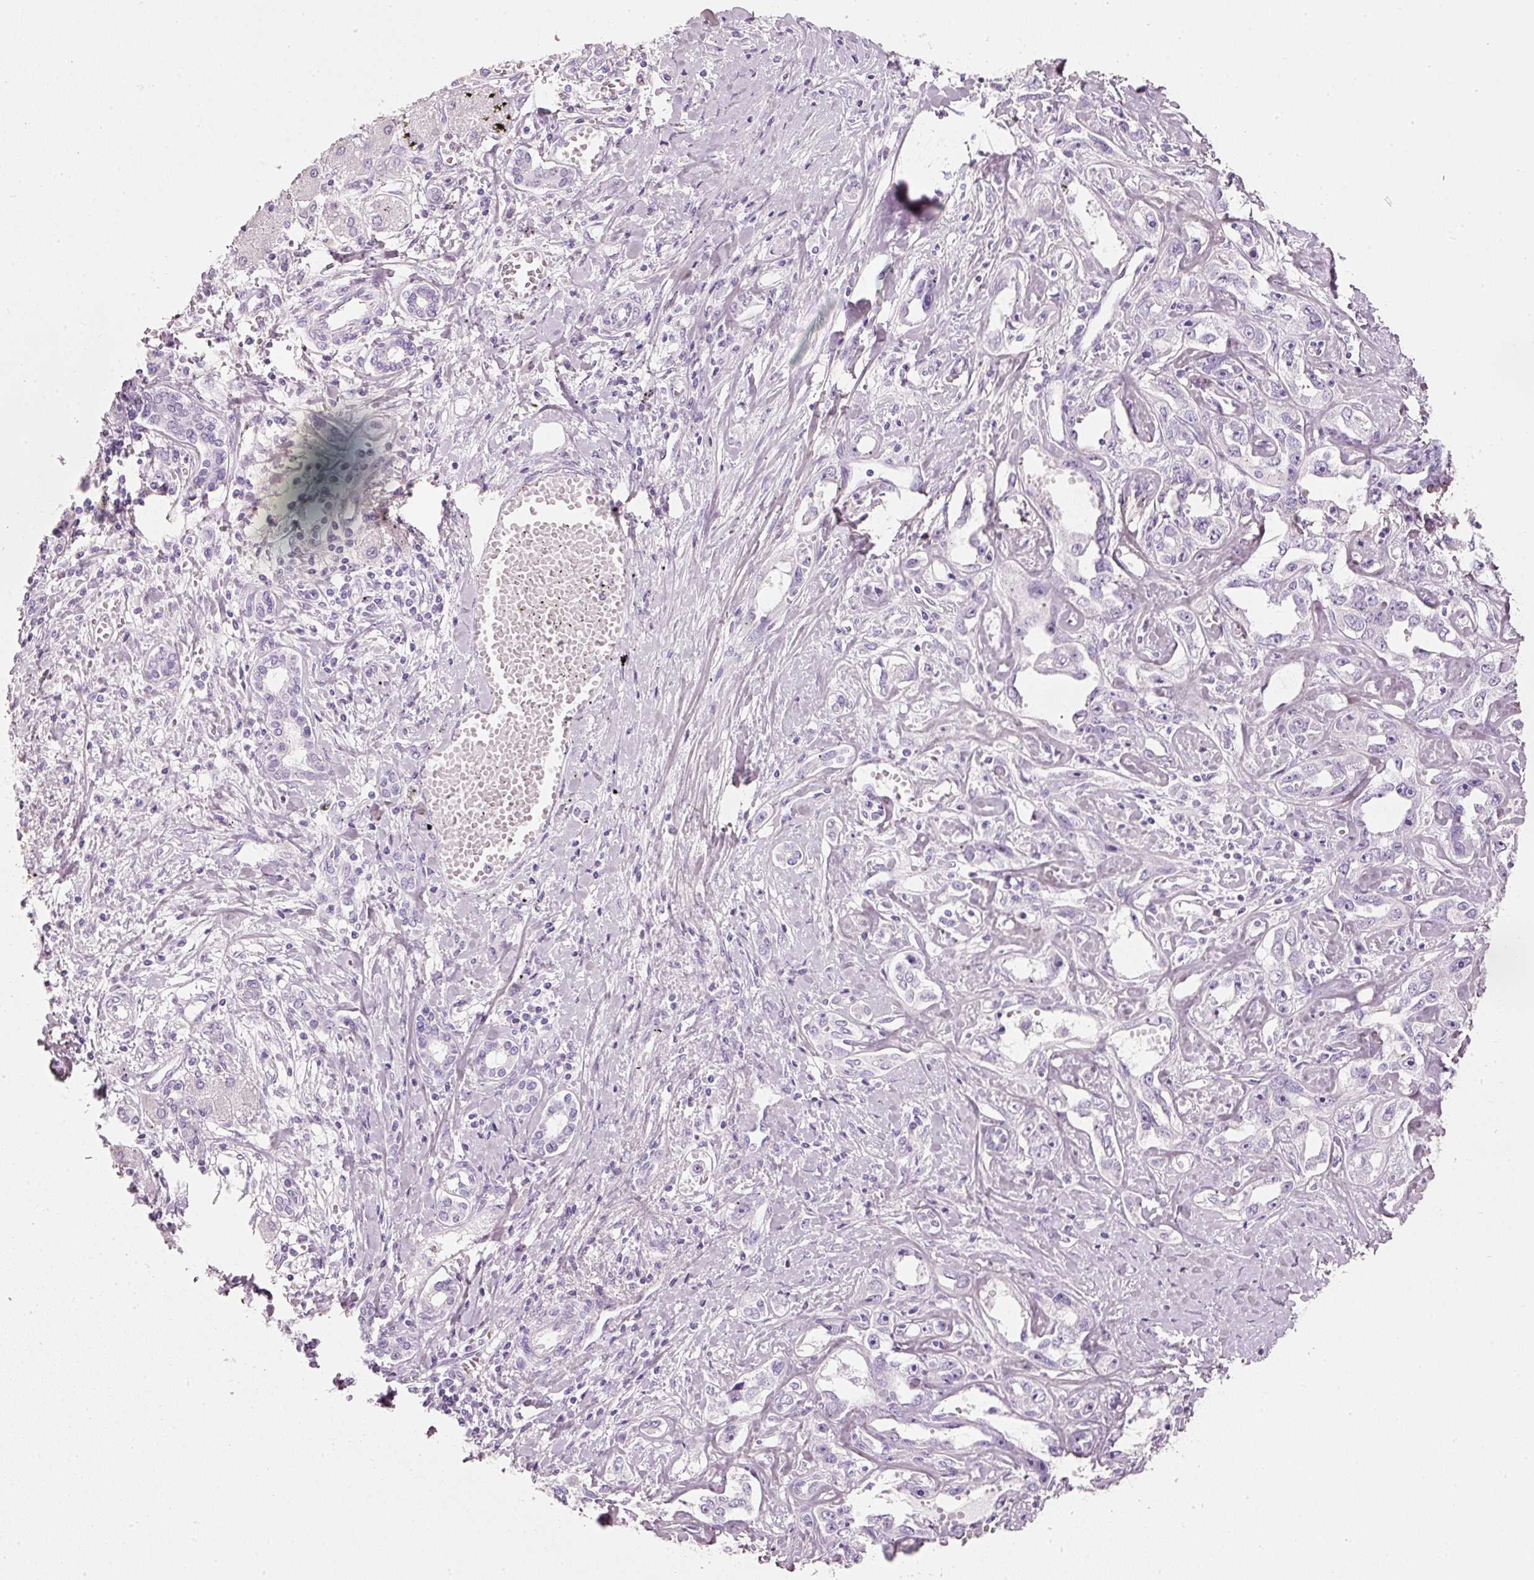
{"staining": {"intensity": "negative", "quantity": "none", "location": "none"}, "tissue": "liver cancer", "cell_type": "Tumor cells", "image_type": "cancer", "snomed": [{"axis": "morphology", "description": "Cholangiocarcinoma"}, {"axis": "topography", "description": "Liver"}], "caption": "Immunohistochemical staining of human liver cholangiocarcinoma displays no significant positivity in tumor cells.", "gene": "PDXDC1", "patient": {"sex": "male", "age": 59}}